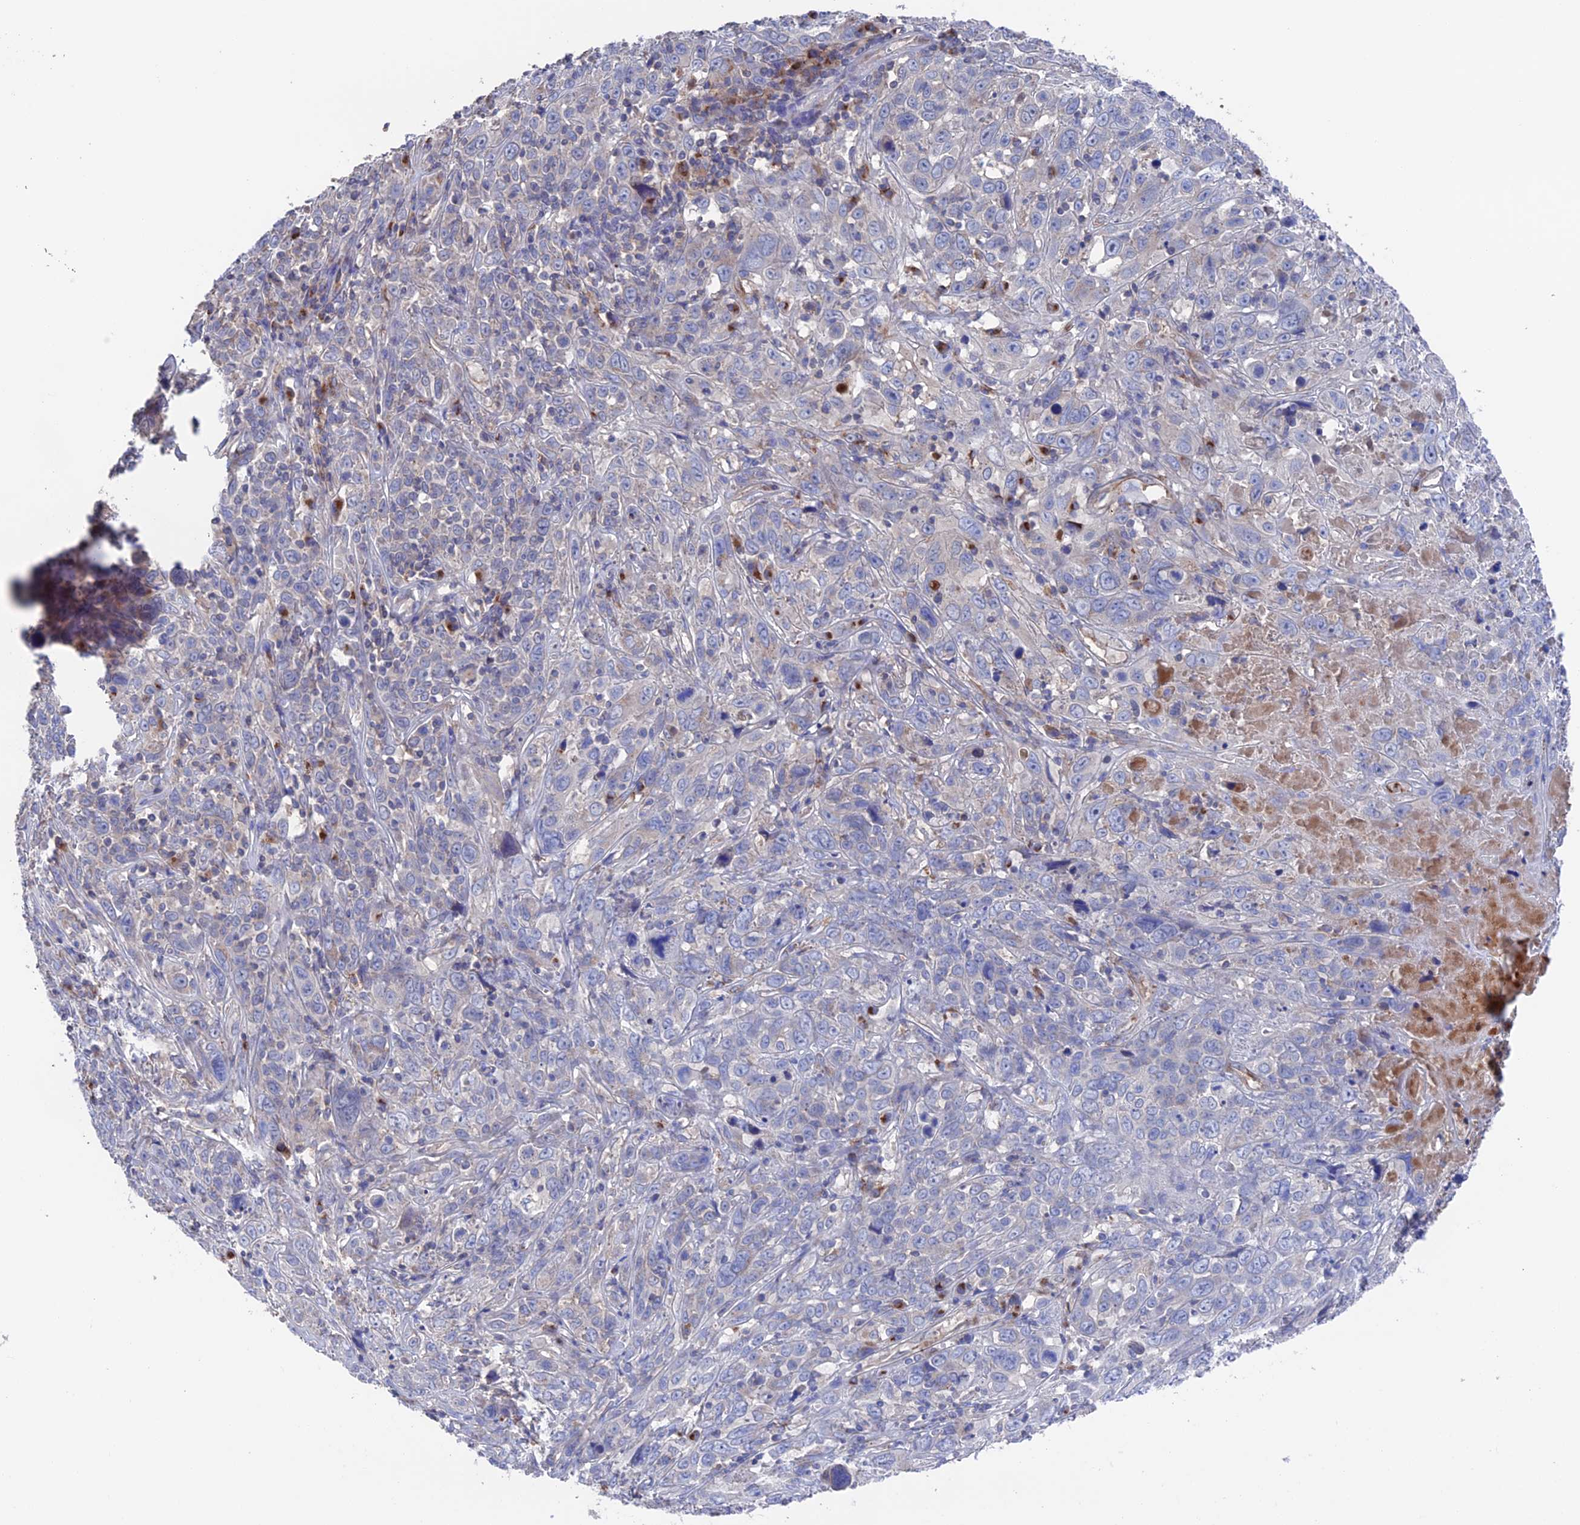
{"staining": {"intensity": "moderate", "quantity": "<25%", "location": "cytoplasmic/membranous"}, "tissue": "cervical cancer", "cell_type": "Tumor cells", "image_type": "cancer", "snomed": [{"axis": "morphology", "description": "Squamous cell carcinoma, NOS"}, {"axis": "topography", "description": "Cervix"}], "caption": "There is low levels of moderate cytoplasmic/membranous staining in tumor cells of squamous cell carcinoma (cervical), as demonstrated by immunohistochemical staining (brown color).", "gene": "HPF1", "patient": {"sex": "female", "age": 46}}